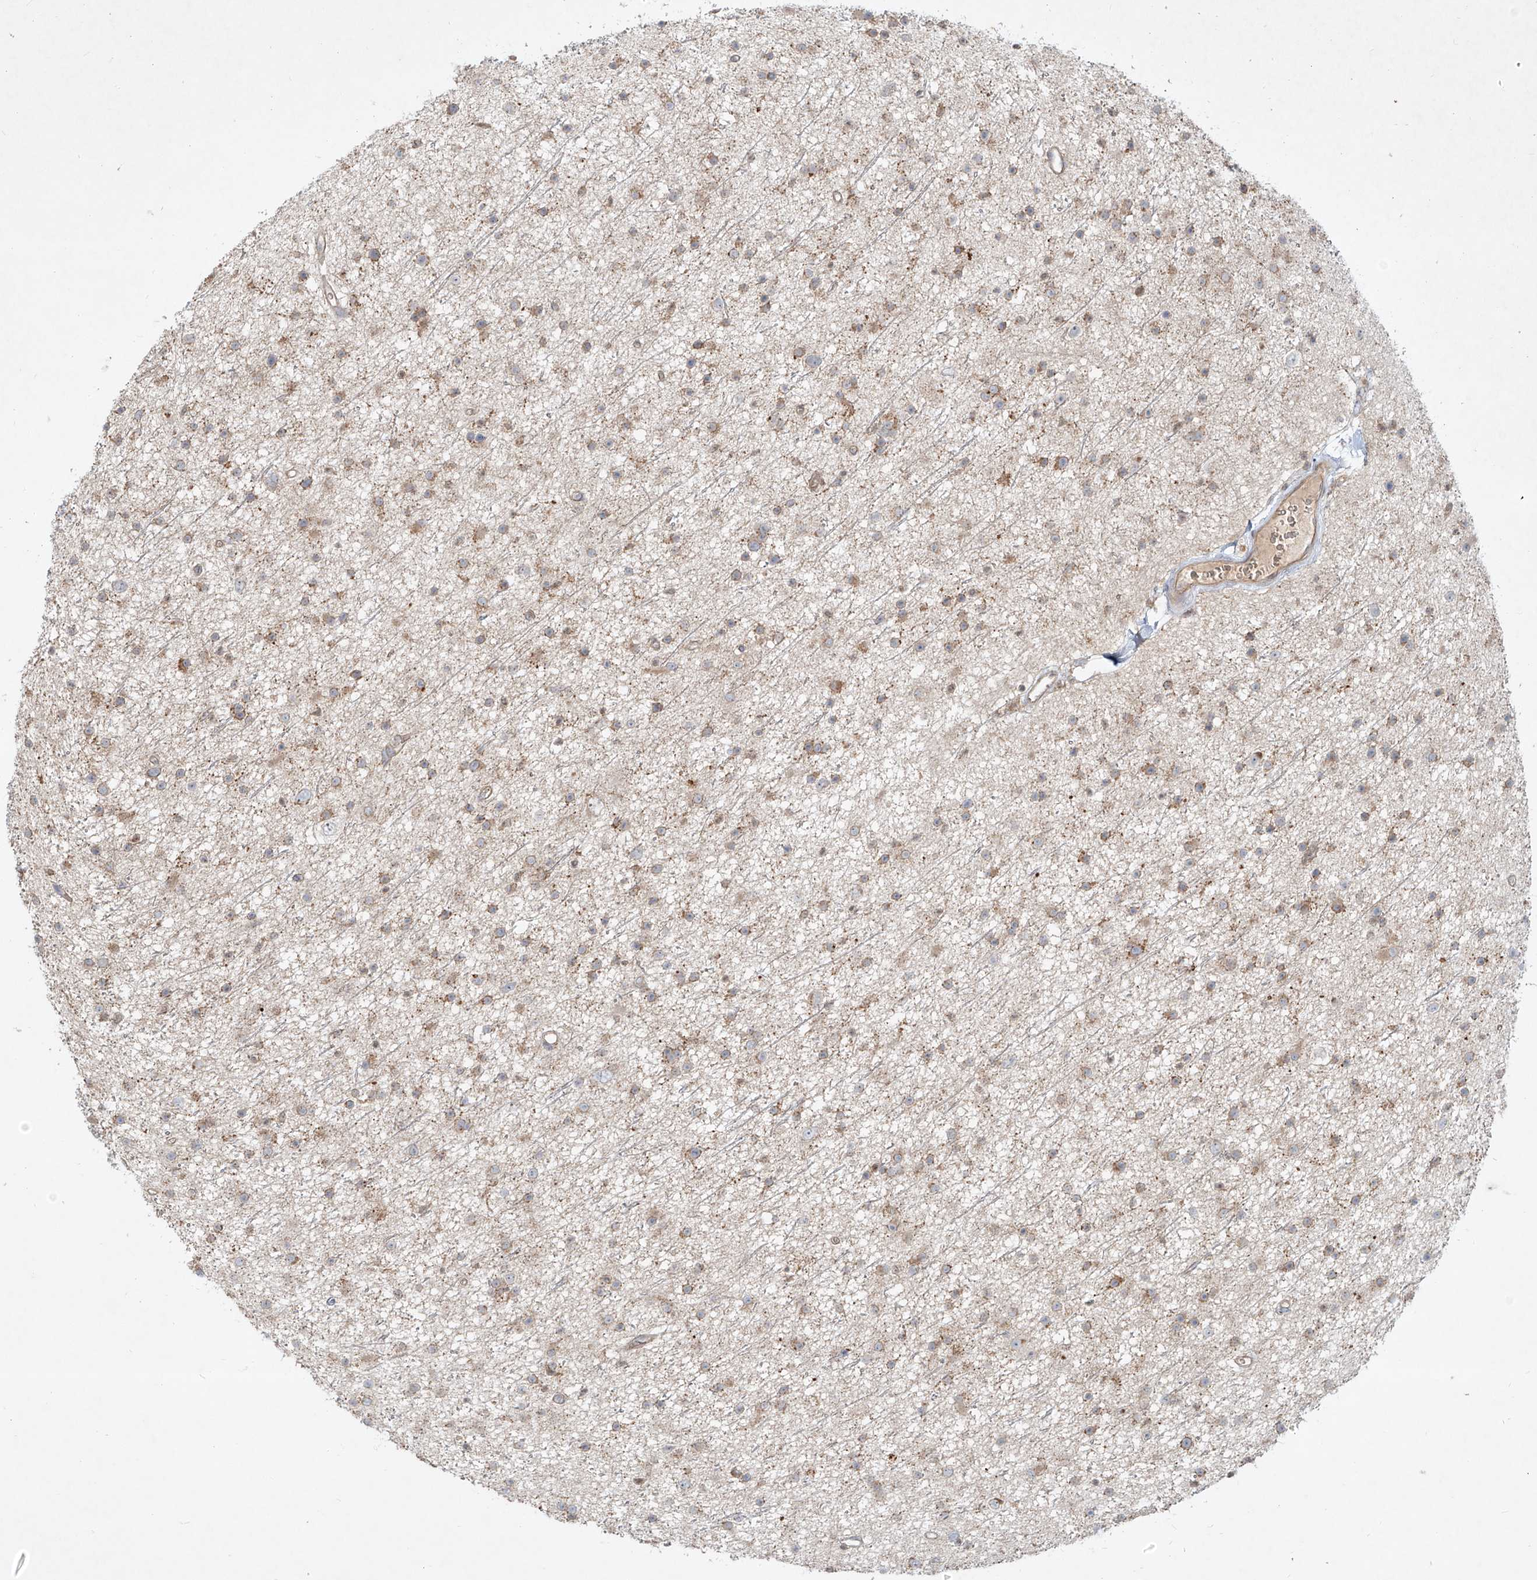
{"staining": {"intensity": "negative", "quantity": "none", "location": "none"}, "tissue": "glioma", "cell_type": "Tumor cells", "image_type": "cancer", "snomed": [{"axis": "morphology", "description": "Glioma, malignant, Low grade"}, {"axis": "topography", "description": "Cerebral cortex"}], "caption": "Glioma stained for a protein using immunohistochemistry displays no staining tumor cells.", "gene": "FGD2", "patient": {"sex": "female", "age": 39}}